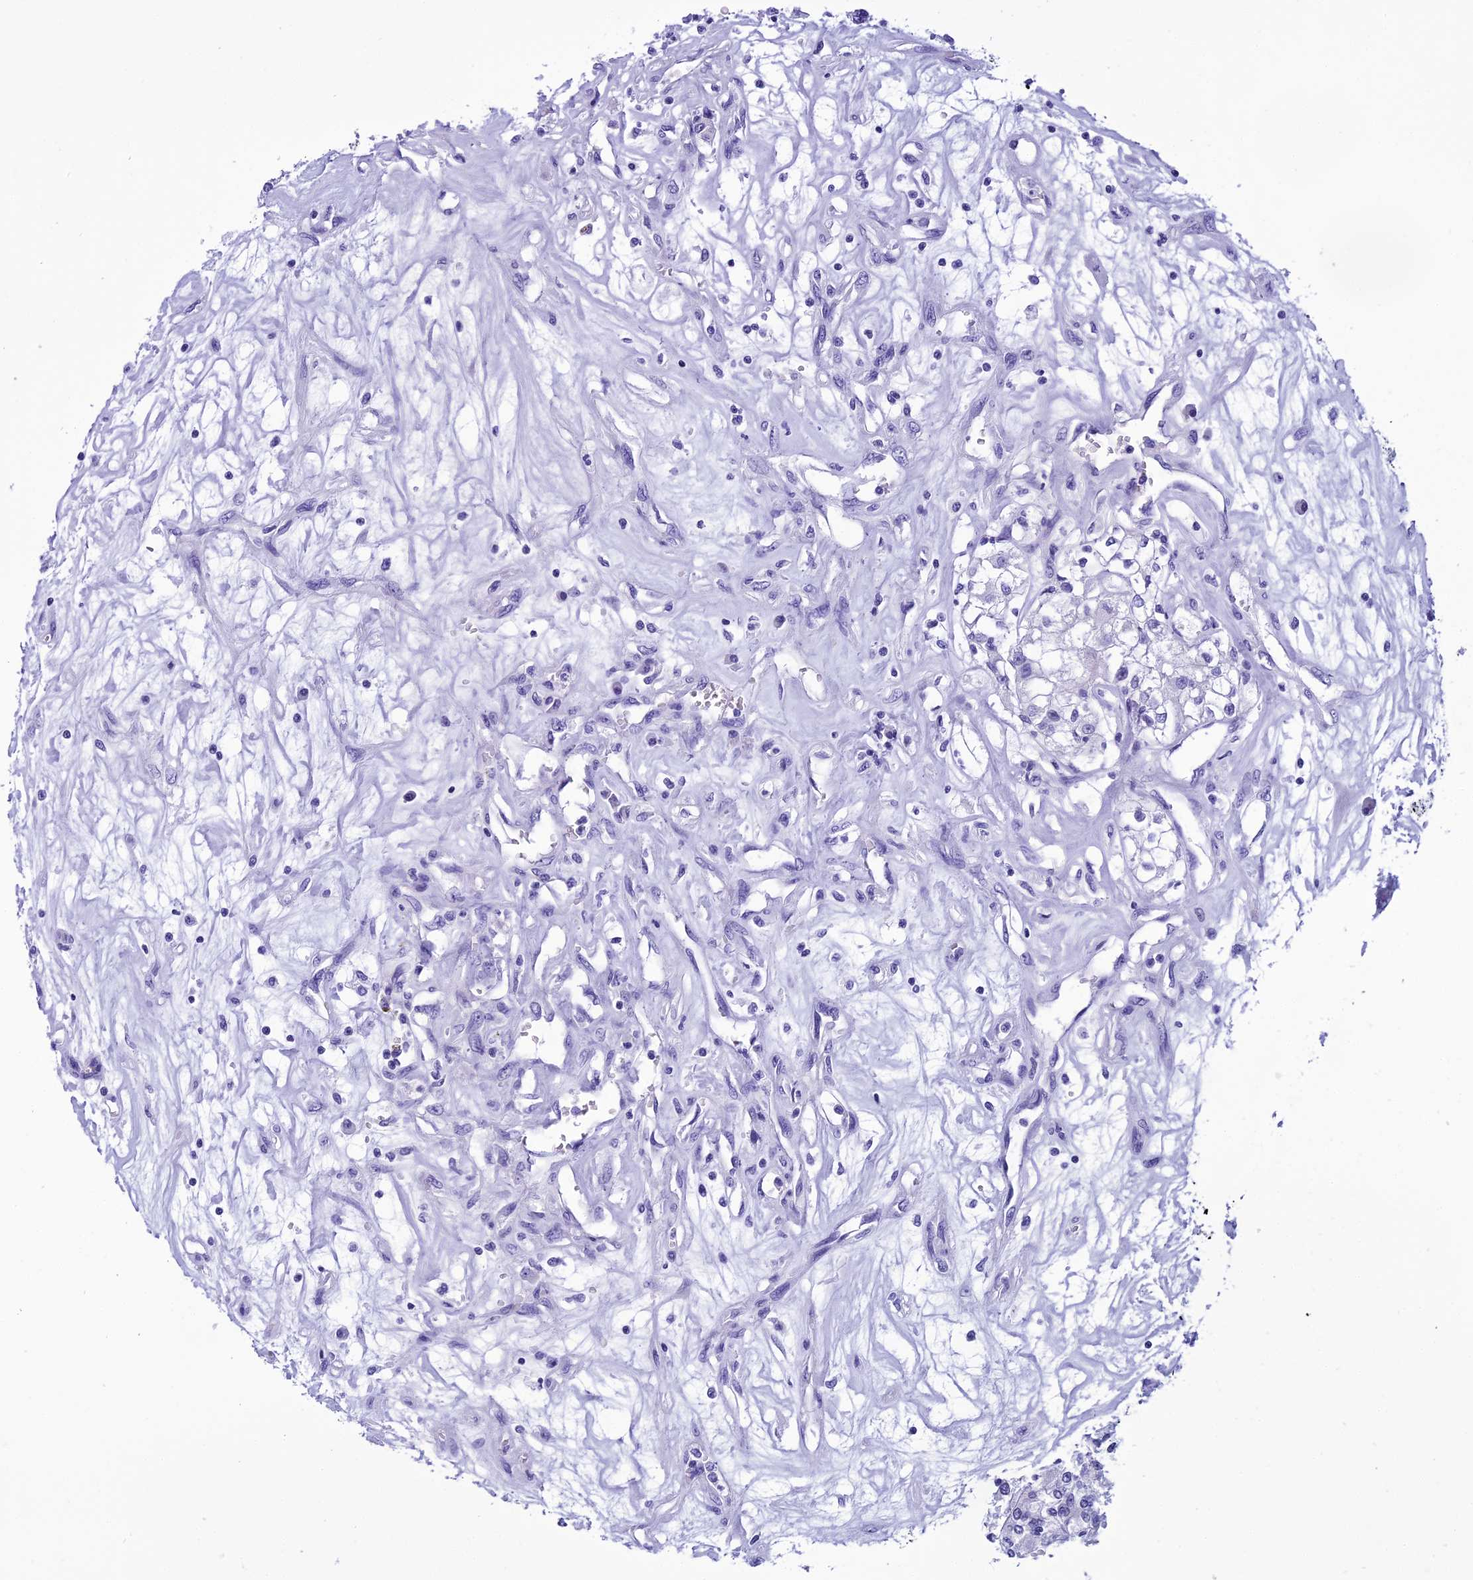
{"staining": {"intensity": "negative", "quantity": "none", "location": "none"}, "tissue": "renal cancer", "cell_type": "Tumor cells", "image_type": "cancer", "snomed": [{"axis": "morphology", "description": "Adenocarcinoma, NOS"}, {"axis": "topography", "description": "Kidney"}], "caption": "Tumor cells show no significant positivity in renal cancer (adenocarcinoma).", "gene": "KCTD14", "patient": {"sex": "female", "age": 59}}